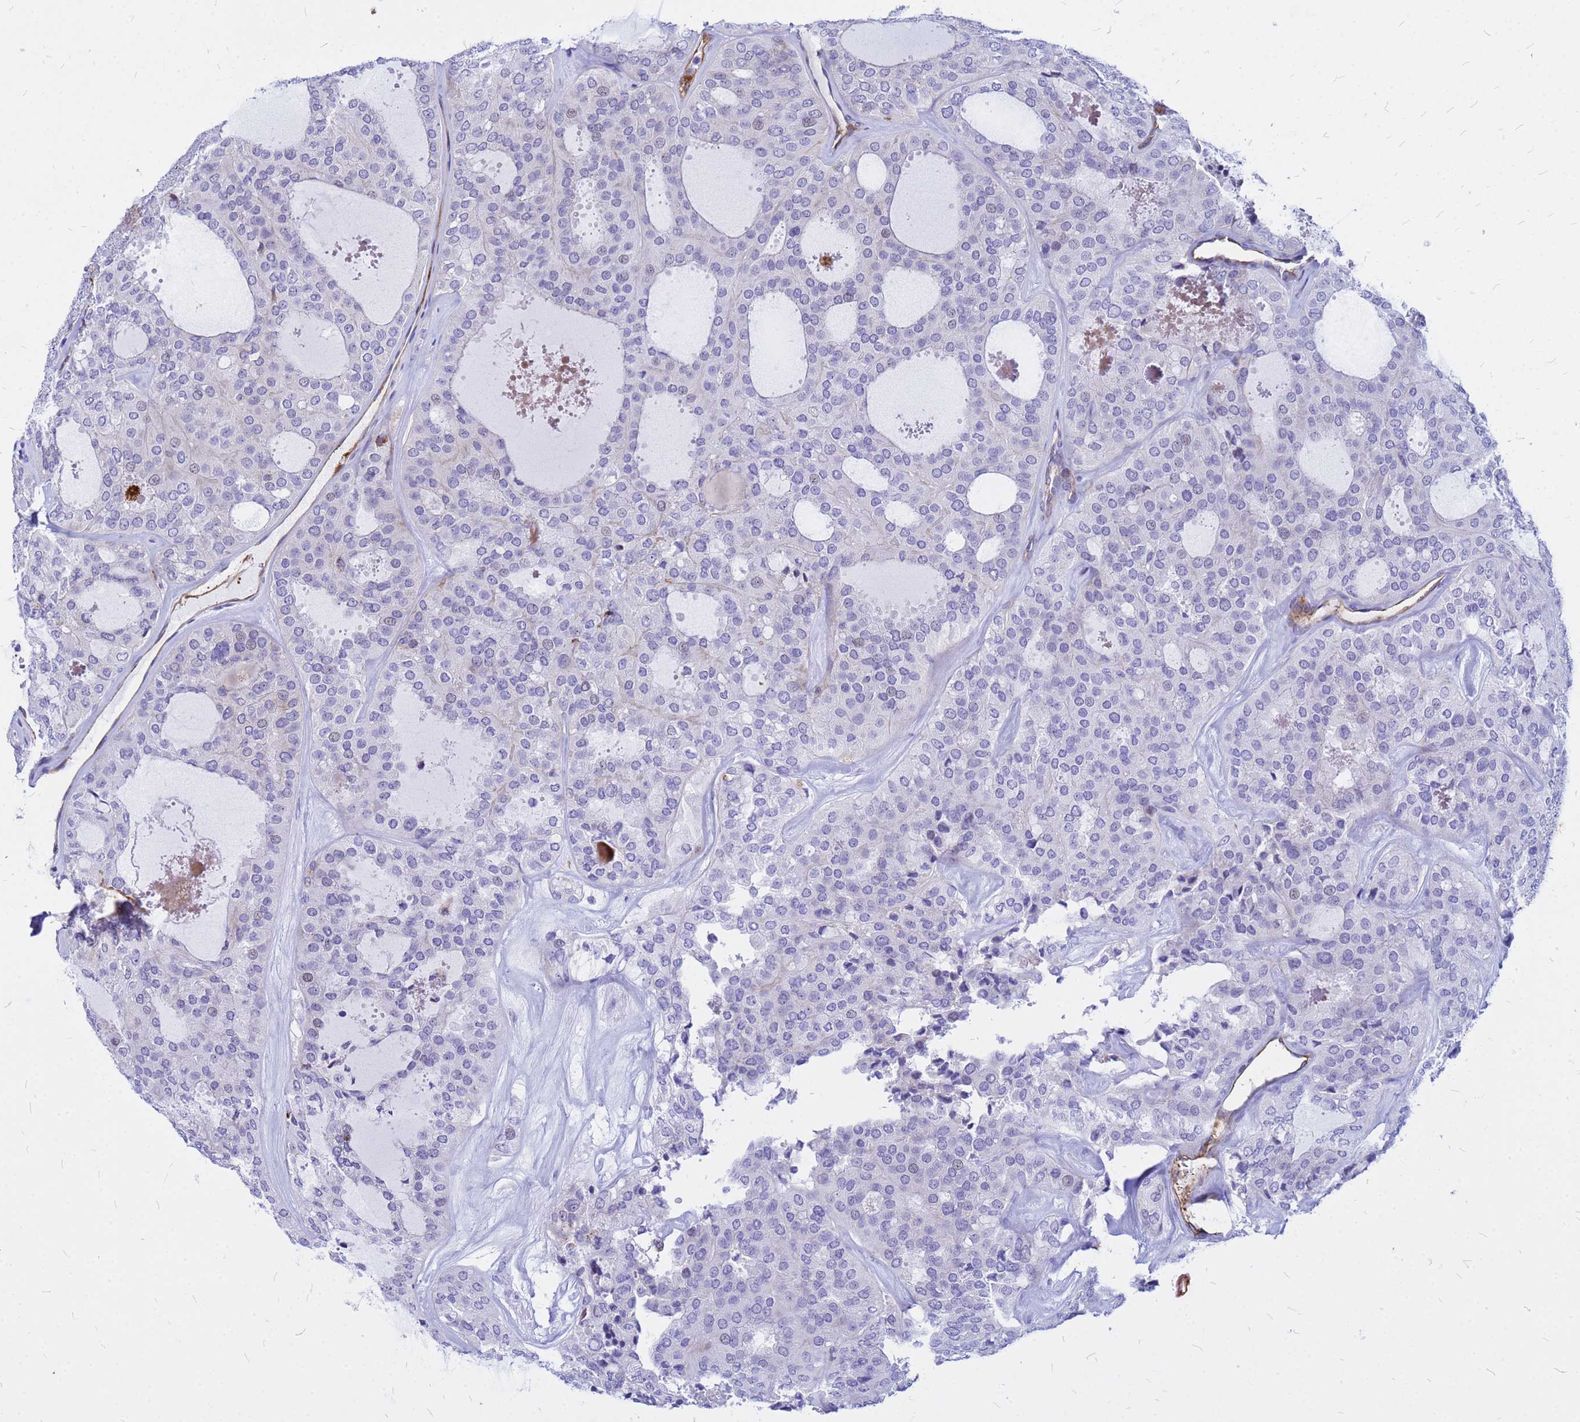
{"staining": {"intensity": "negative", "quantity": "none", "location": "none"}, "tissue": "thyroid cancer", "cell_type": "Tumor cells", "image_type": "cancer", "snomed": [{"axis": "morphology", "description": "Follicular adenoma carcinoma, NOS"}, {"axis": "topography", "description": "Thyroid gland"}], "caption": "DAB (3,3'-diaminobenzidine) immunohistochemical staining of thyroid cancer (follicular adenoma carcinoma) displays no significant expression in tumor cells.", "gene": "NOSTRIN", "patient": {"sex": "male", "age": 75}}